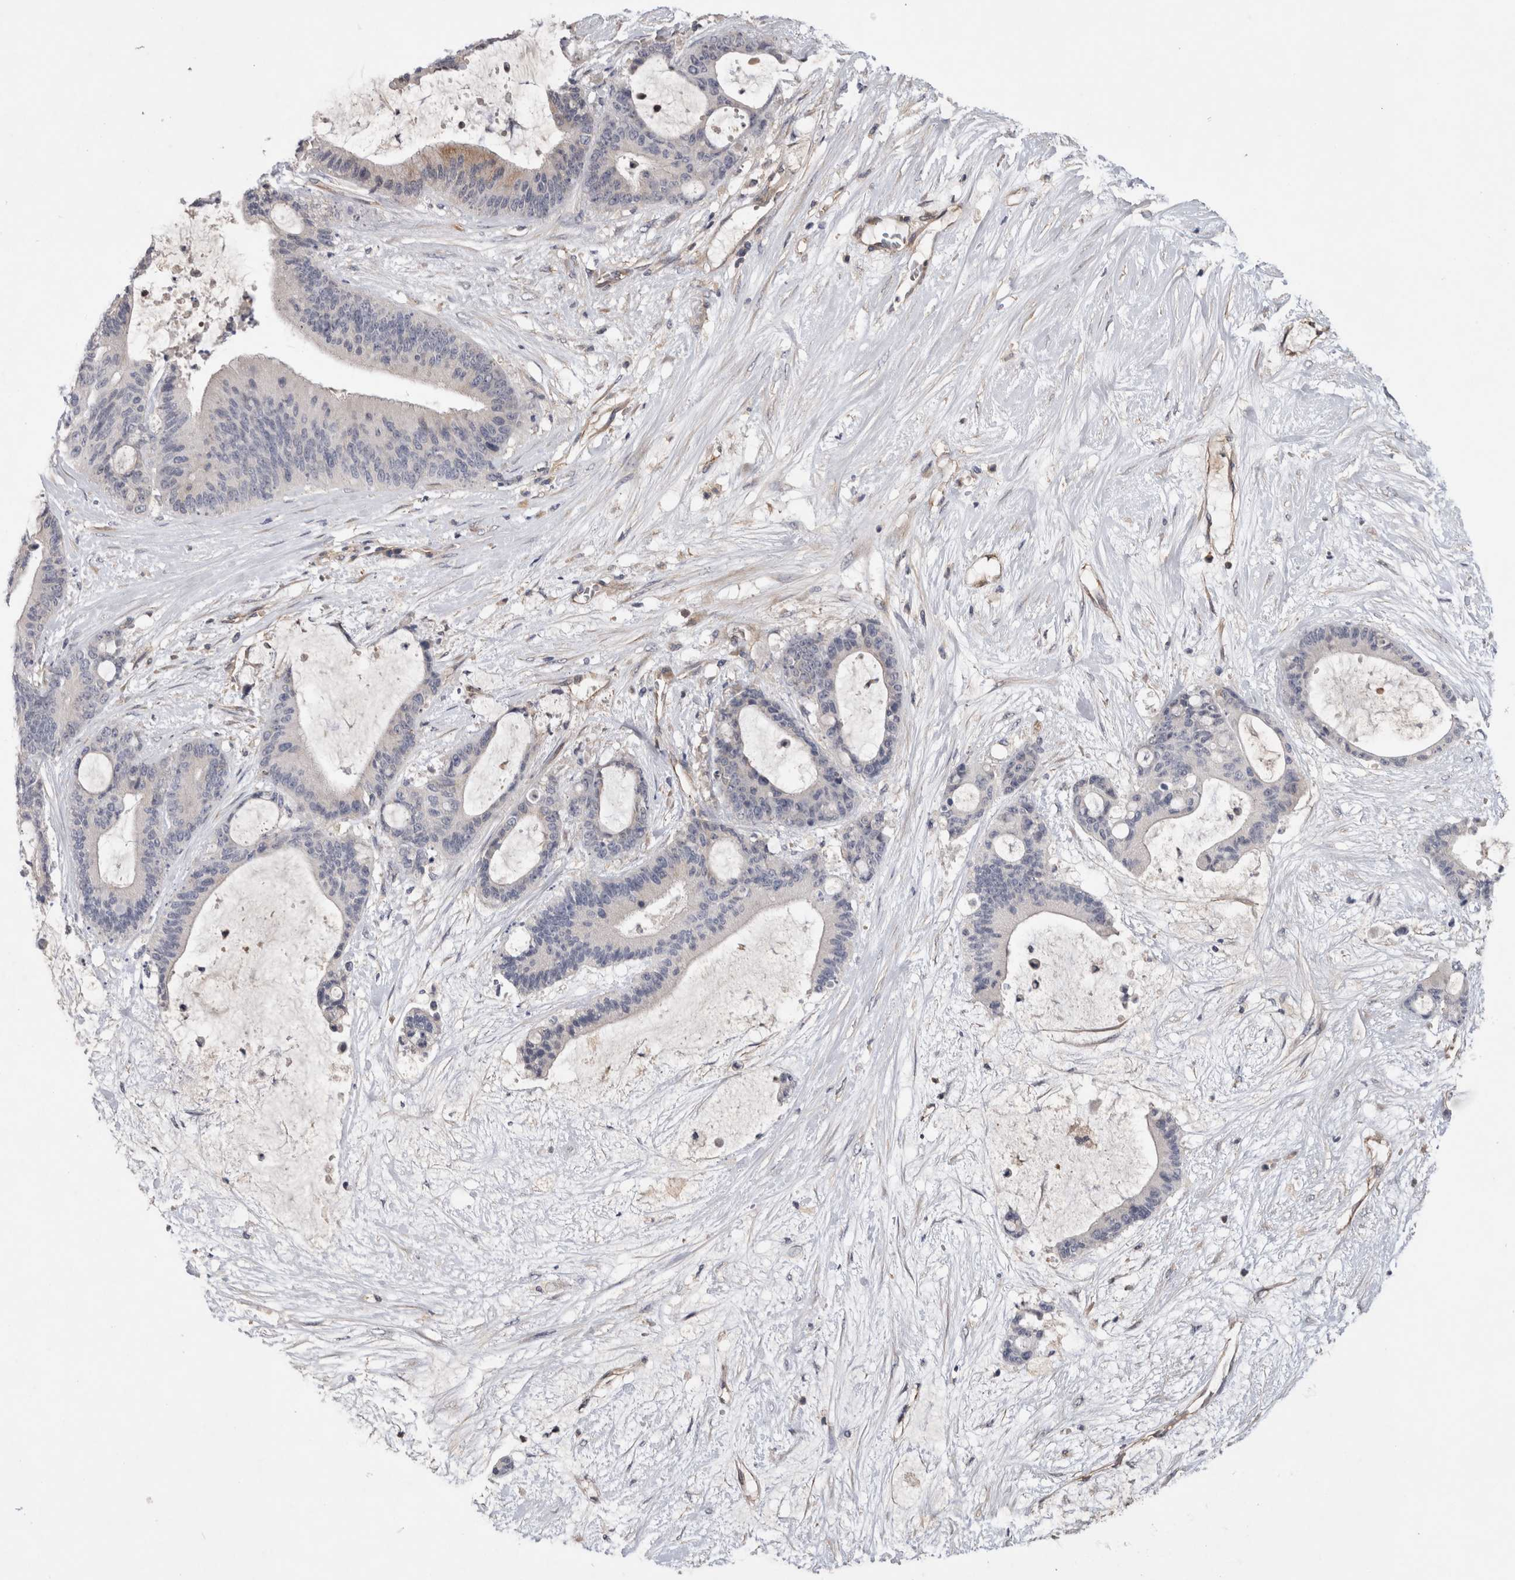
{"staining": {"intensity": "negative", "quantity": "none", "location": "none"}, "tissue": "liver cancer", "cell_type": "Tumor cells", "image_type": "cancer", "snomed": [{"axis": "morphology", "description": "Cholangiocarcinoma"}, {"axis": "topography", "description": "Liver"}], "caption": "Immunohistochemistry image of neoplastic tissue: human liver cancer (cholangiocarcinoma) stained with DAB (3,3'-diaminobenzidine) demonstrates no significant protein staining in tumor cells.", "gene": "ANKFY1", "patient": {"sex": "female", "age": 73}}